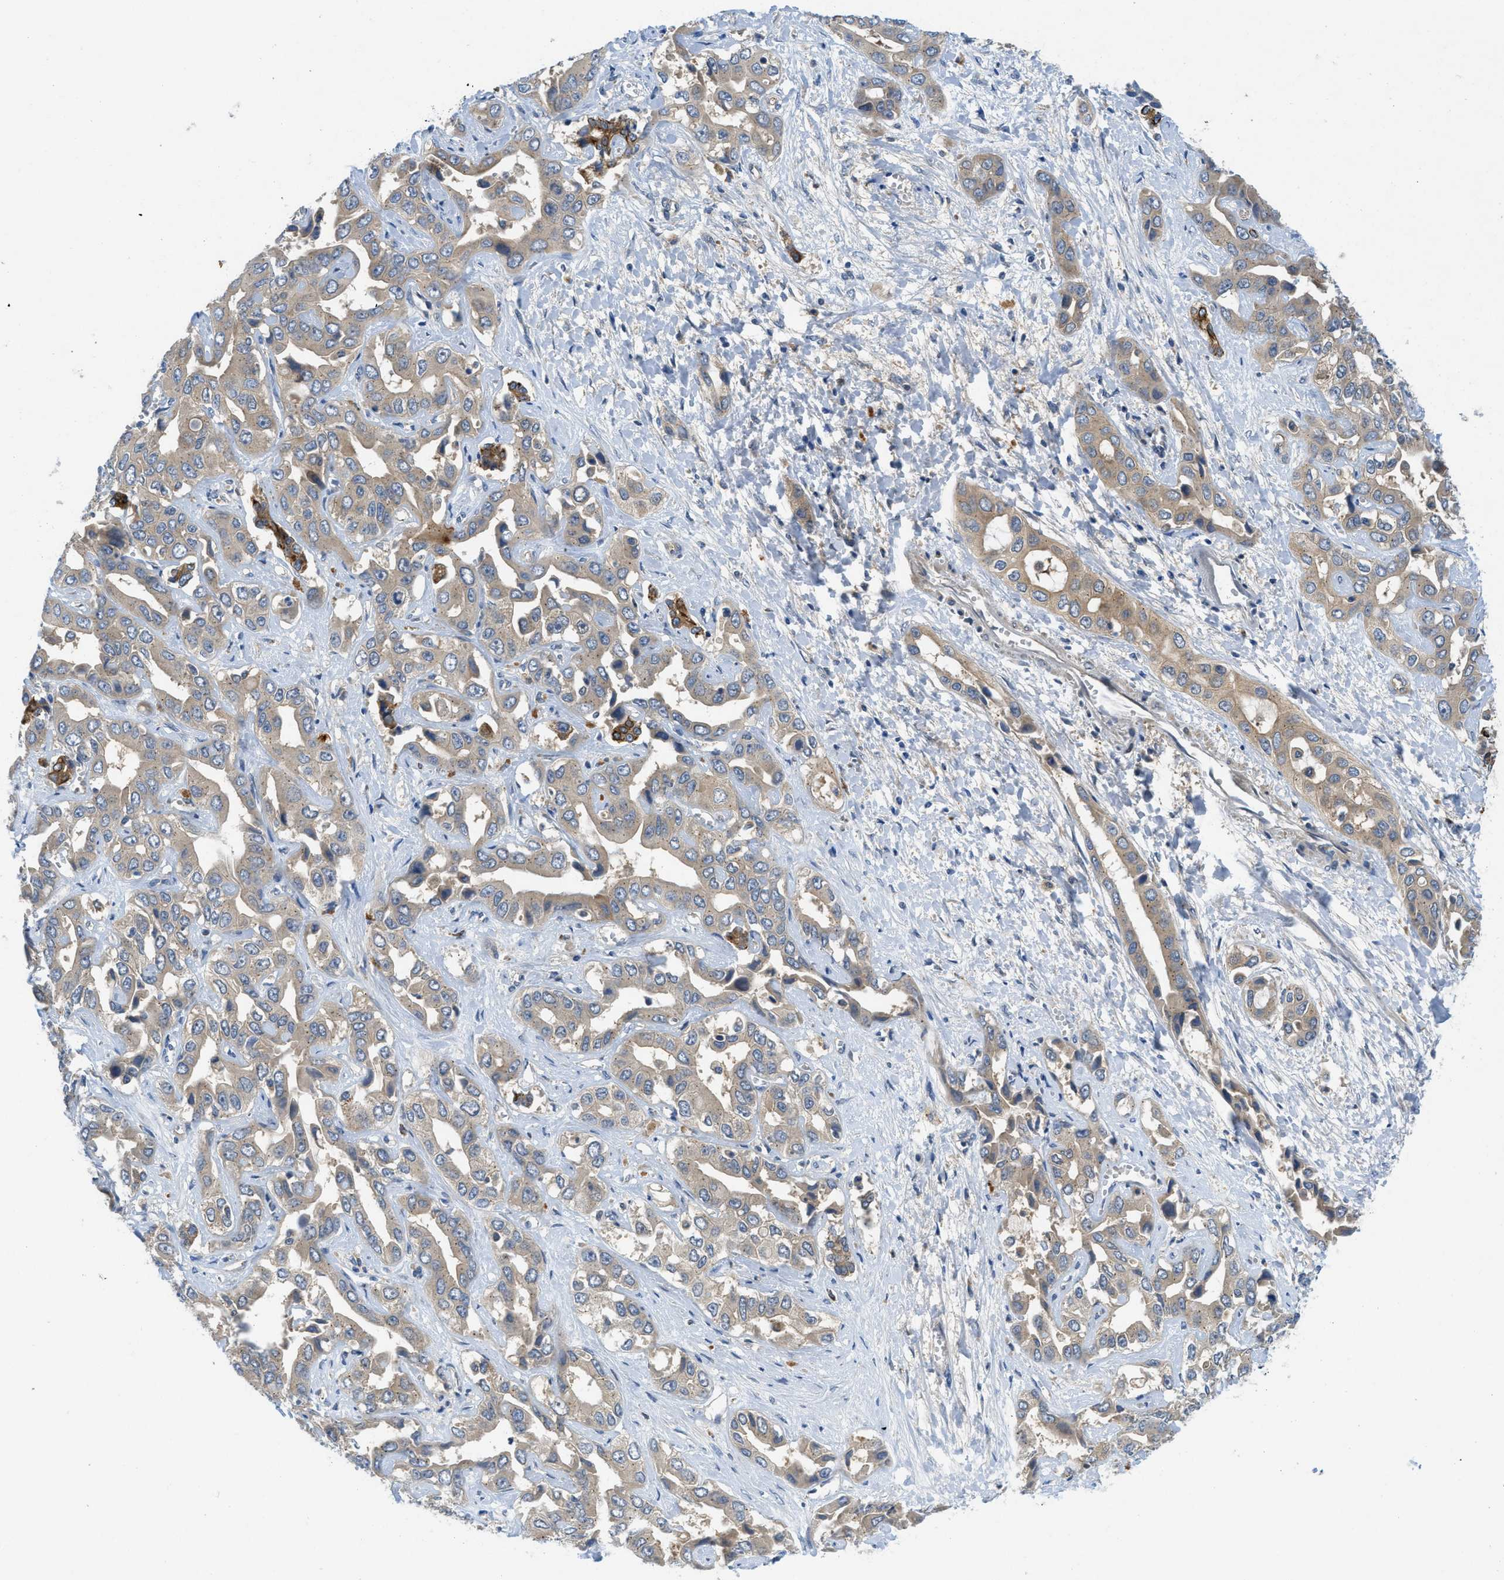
{"staining": {"intensity": "weak", "quantity": ">75%", "location": "cytoplasmic/membranous"}, "tissue": "liver cancer", "cell_type": "Tumor cells", "image_type": "cancer", "snomed": [{"axis": "morphology", "description": "Cholangiocarcinoma"}, {"axis": "topography", "description": "Liver"}], "caption": "This is an image of immunohistochemistry staining of liver cancer (cholangiocarcinoma), which shows weak positivity in the cytoplasmic/membranous of tumor cells.", "gene": "RIPK2", "patient": {"sex": "female", "age": 52}}